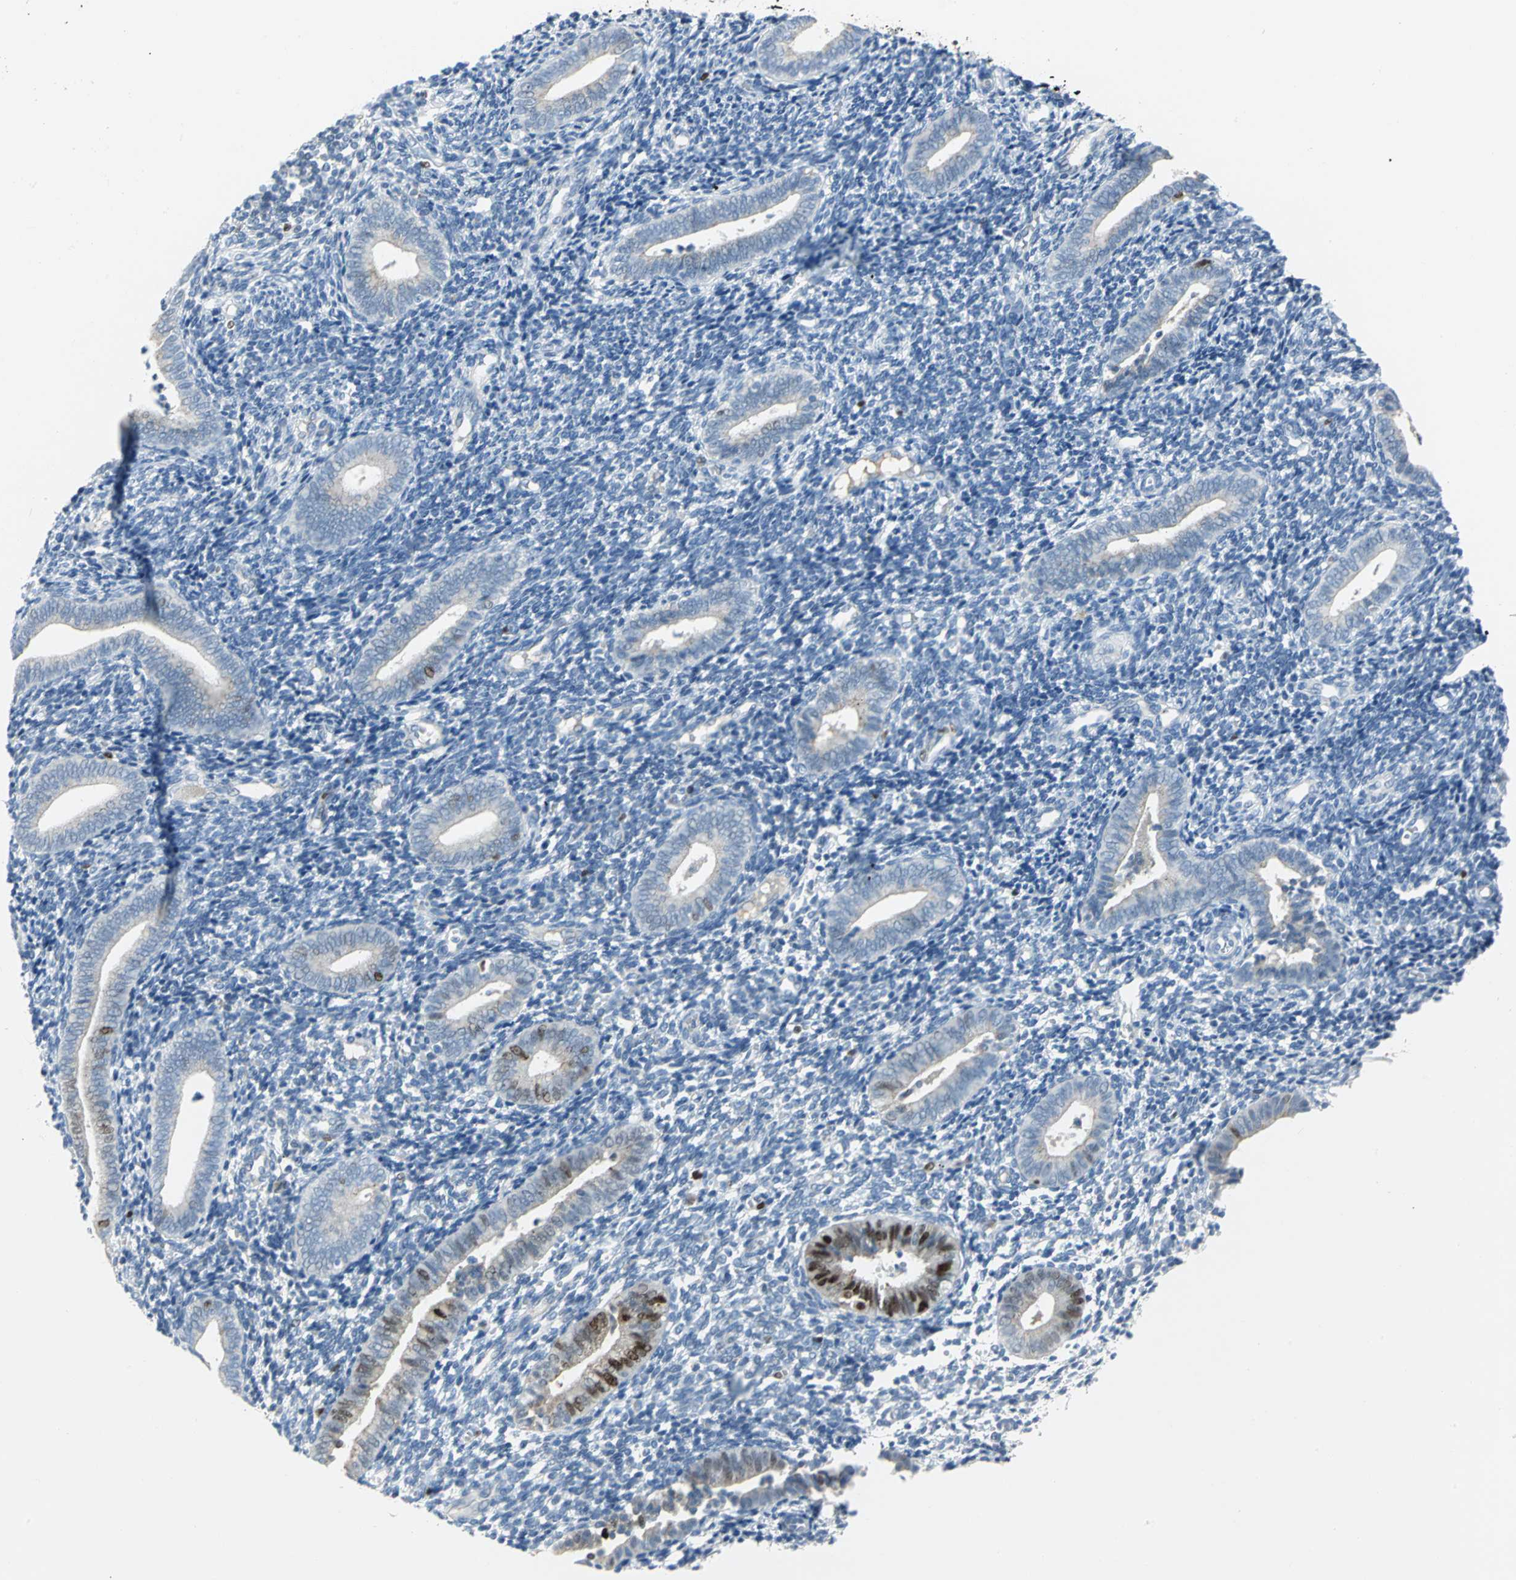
{"staining": {"intensity": "negative", "quantity": "none", "location": "none"}, "tissue": "endometrium", "cell_type": "Cells in endometrial stroma", "image_type": "normal", "snomed": [{"axis": "morphology", "description": "Normal tissue, NOS"}, {"axis": "topography", "description": "Uterus"}, {"axis": "topography", "description": "Endometrium"}], "caption": "Protein analysis of normal endometrium reveals no significant staining in cells in endometrial stroma. Brightfield microscopy of immunohistochemistry stained with DAB (3,3'-diaminobenzidine) (brown) and hematoxylin (blue), captured at high magnification.", "gene": "MCM4", "patient": {"sex": "female", "age": 33}}